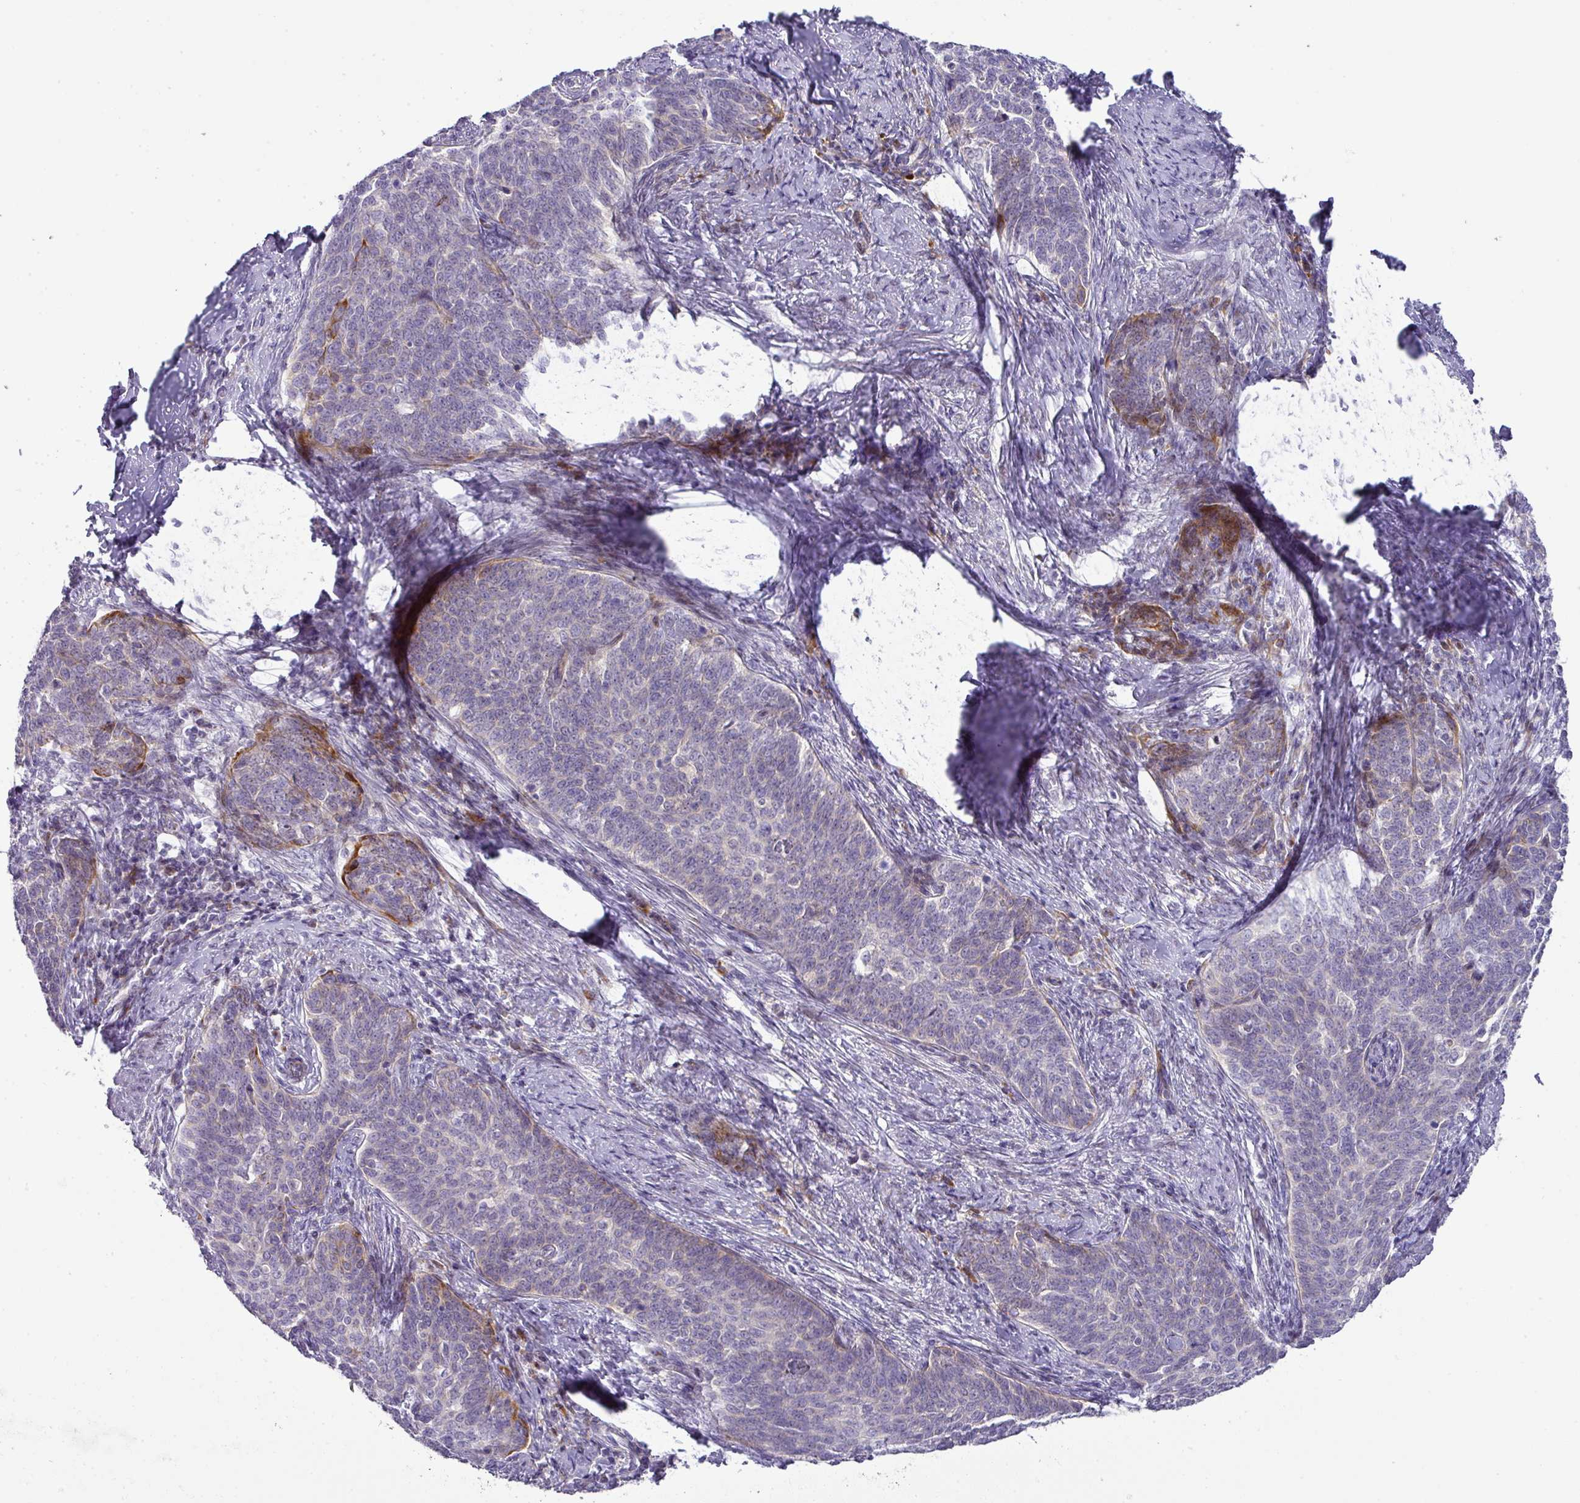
{"staining": {"intensity": "negative", "quantity": "none", "location": "none"}, "tissue": "cervical cancer", "cell_type": "Tumor cells", "image_type": "cancer", "snomed": [{"axis": "morphology", "description": "Squamous cell carcinoma, NOS"}, {"axis": "topography", "description": "Cervix"}], "caption": "There is no significant positivity in tumor cells of cervical cancer (squamous cell carcinoma). (DAB (3,3'-diaminobenzidine) immunohistochemistry visualized using brightfield microscopy, high magnification).", "gene": "ATP6V1F", "patient": {"sex": "female", "age": 39}}